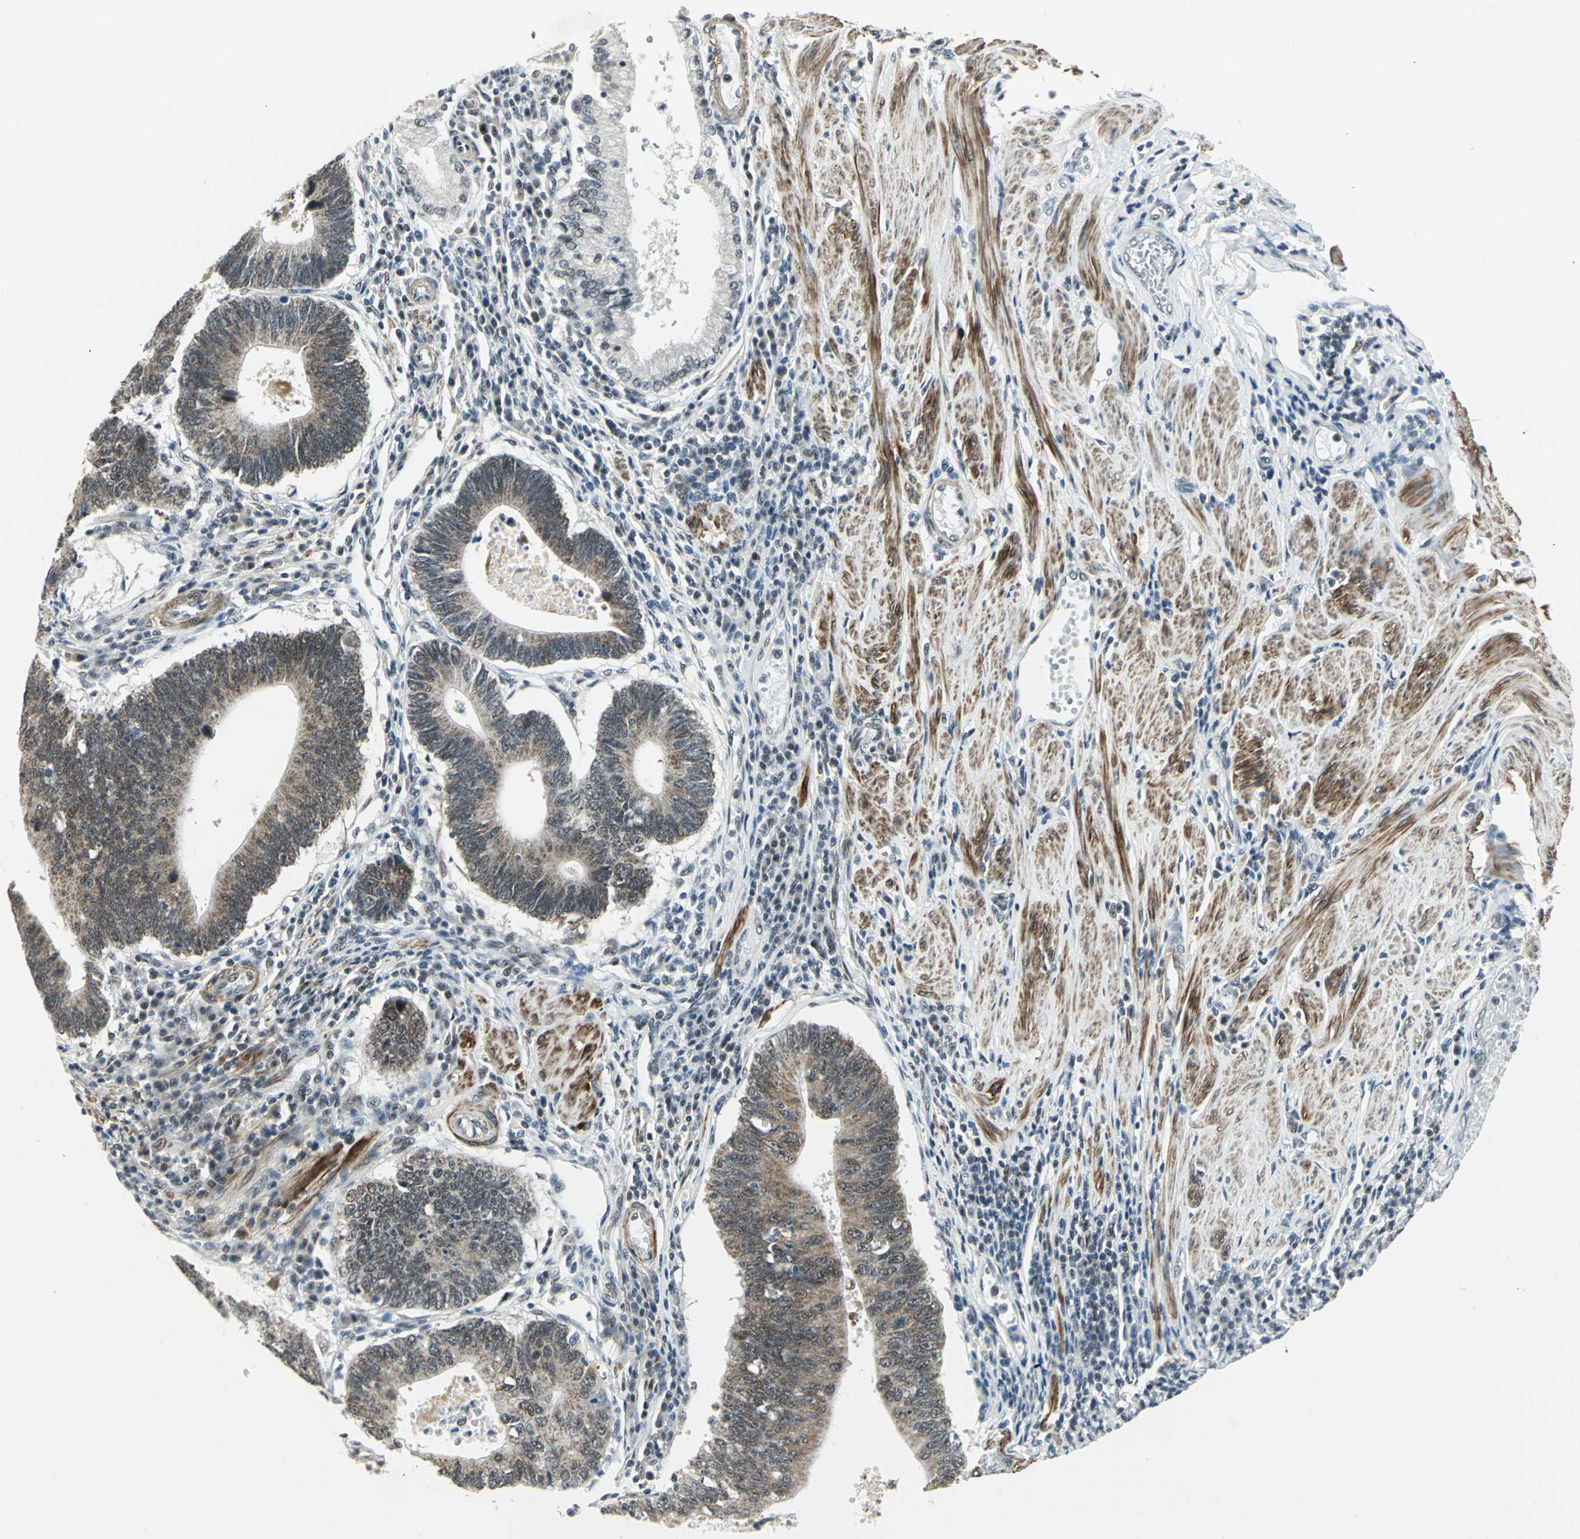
{"staining": {"intensity": "moderate", "quantity": ">75%", "location": "cytoplasmic/membranous"}, "tissue": "stomach cancer", "cell_type": "Tumor cells", "image_type": "cancer", "snomed": [{"axis": "morphology", "description": "Adenocarcinoma, NOS"}, {"axis": "topography", "description": "Stomach"}], "caption": "Tumor cells reveal moderate cytoplasmic/membranous positivity in about >75% of cells in stomach adenocarcinoma.", "gene": "MTA1", "patient": {"sex": "male", "age": 59}}